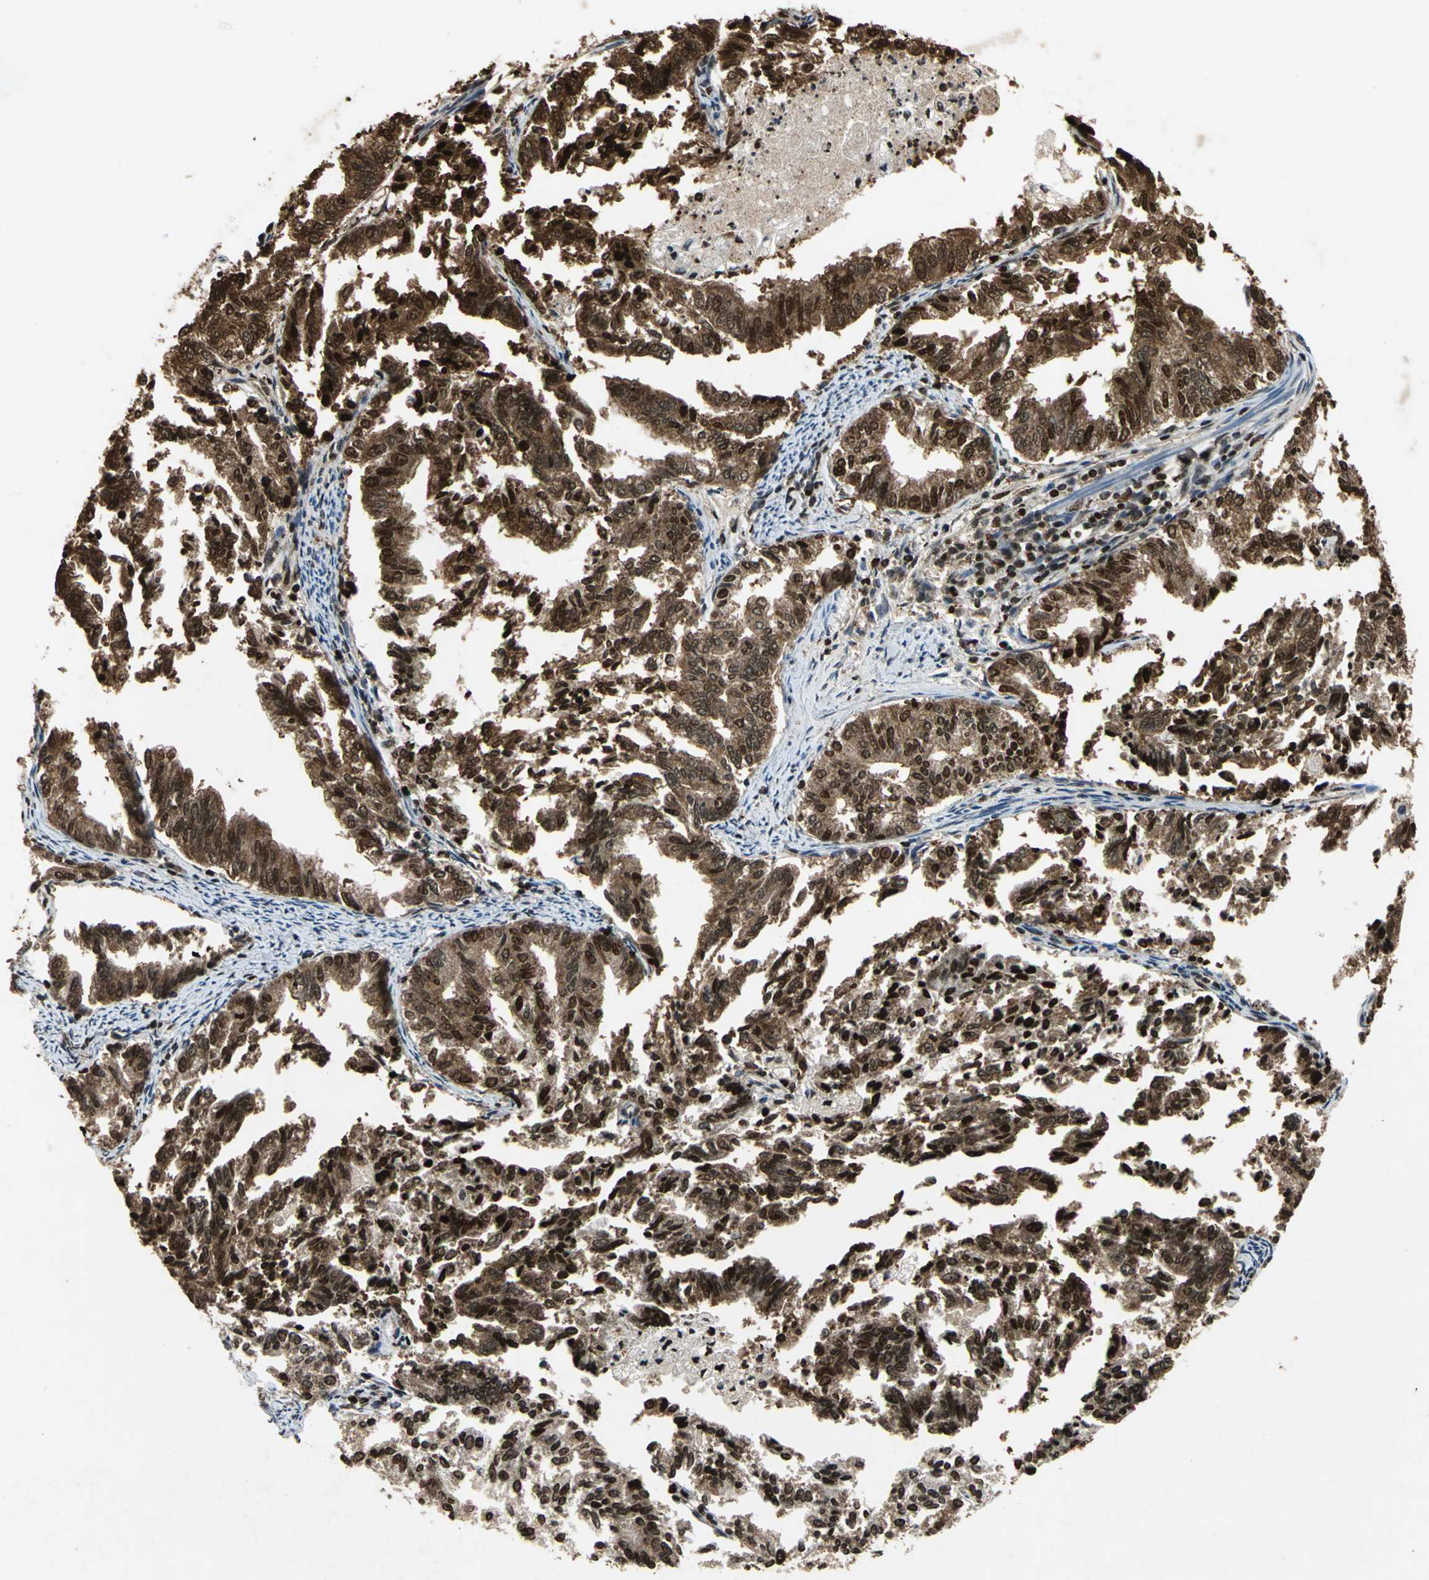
{"staining": {"intensity": "strong", "quantity": ">75%", "location": "cytoplasmic/membranous,nuclear"}, "tissue": "endometrial cancer", "cell_type": "Tumor cells", "image_type": "cancer", "snomed": [{"axis": "morphology", "description": "Adenocarcinoma, NOS"}, {"axis": "topography", "description": "Endometrium"}], "caption": "Protein staining by immunohistochemistry demonstrates strong cytoplasmic/membranous and nuclear positivity in about >75% of tumor cells in endometrial cancer.", "gene": "ANP32A", "patient": {"sex": "female", "age": 79}}